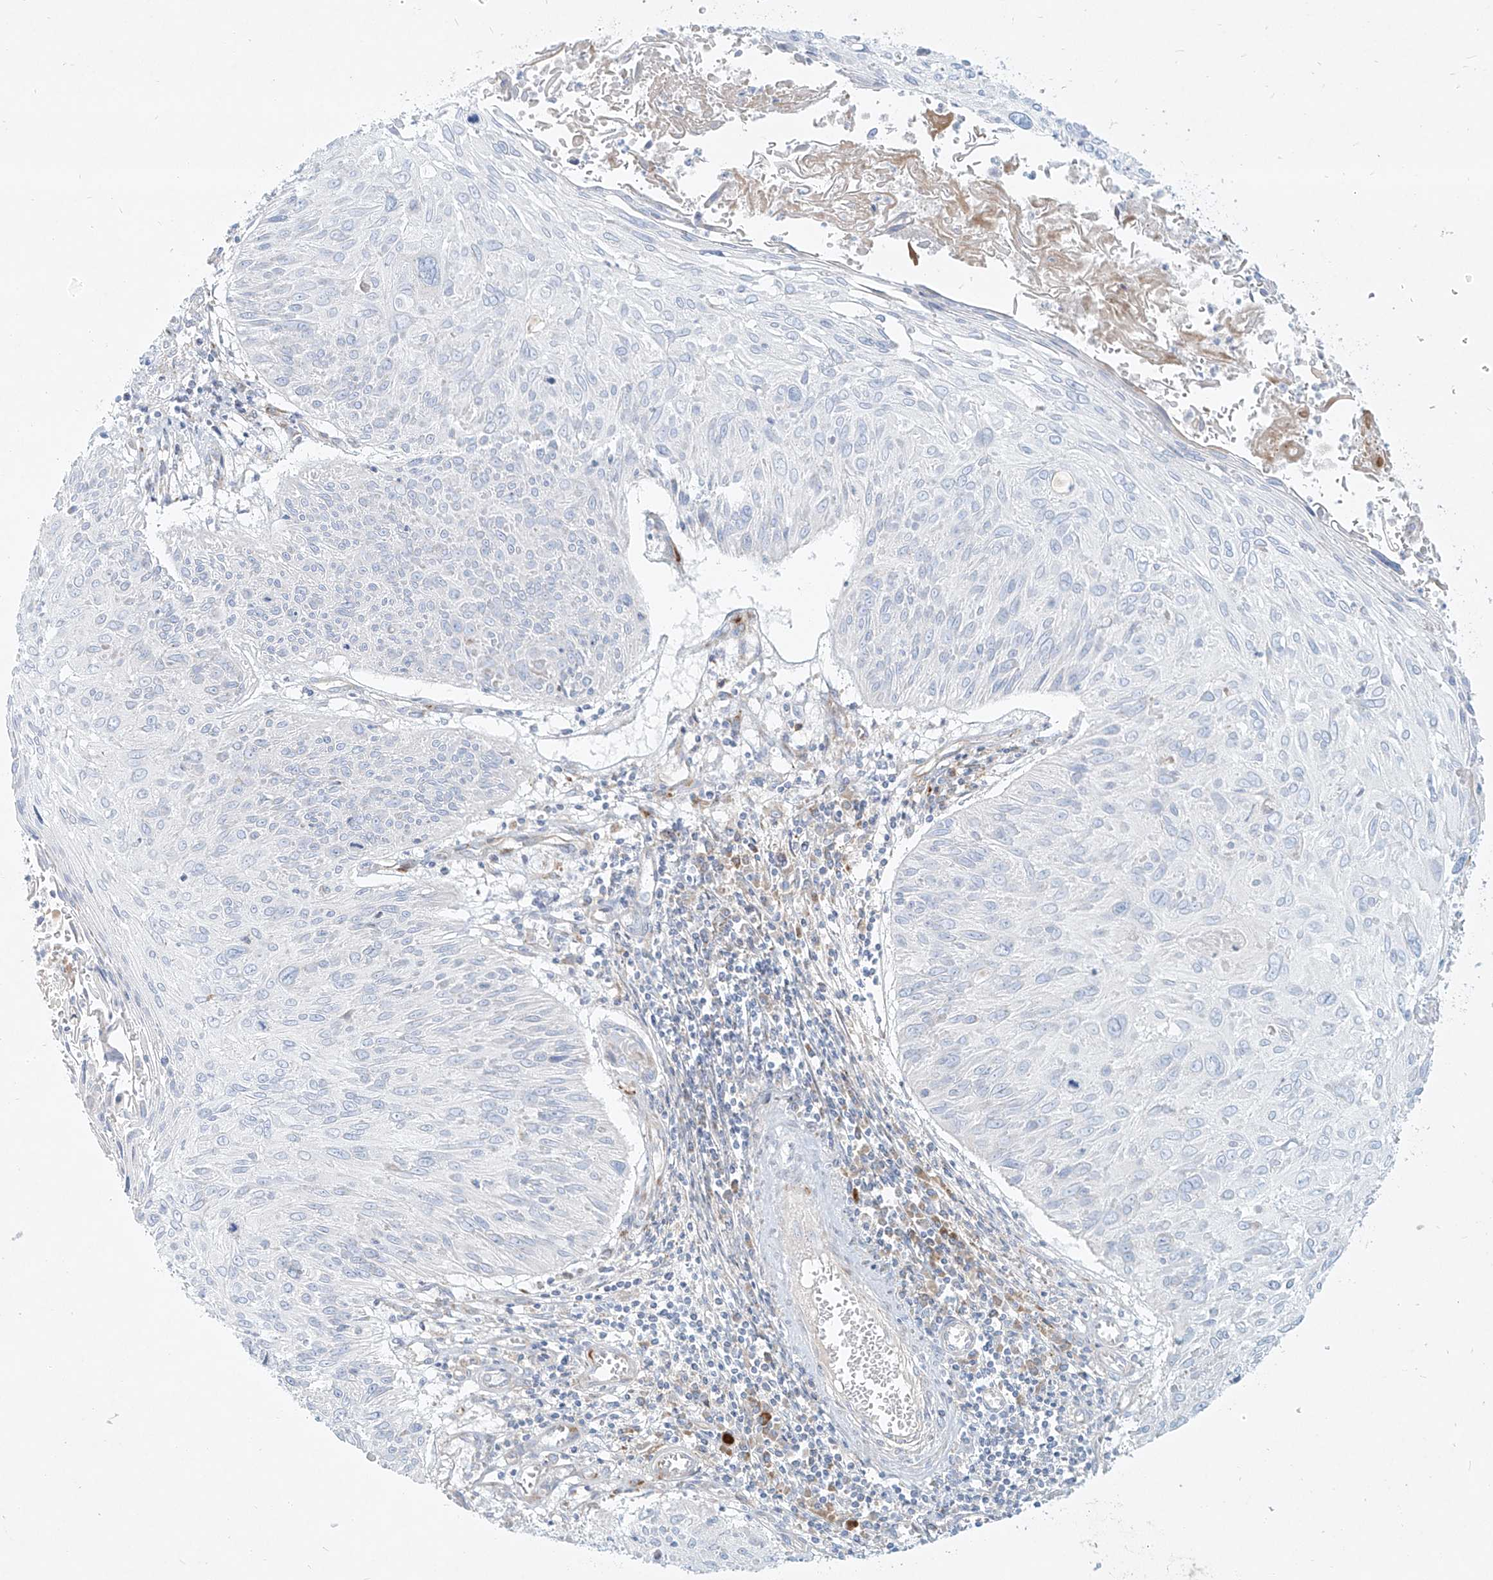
{"staining": {"intensity": "negative", "quantity": "none", "location": "none"}, "tissue": "cervical cancer", "cell_type": "Tumor cells", "image_type": "cancer", "snomed": [{"axis": "morphology", "description": "Squamous cell carcinoma, NOS"}, {"axis": "topography", "description": "Cervix"}], "caption": "High magnification brightfield microscopy of squamous cell carcinoma (cervical) stained with DAB (brown) and counterstained with hematoxylin (blue): tumor cells show no significant expression.", "gene": "MTX2", "patient": {"sex": "female", "age": 51}}